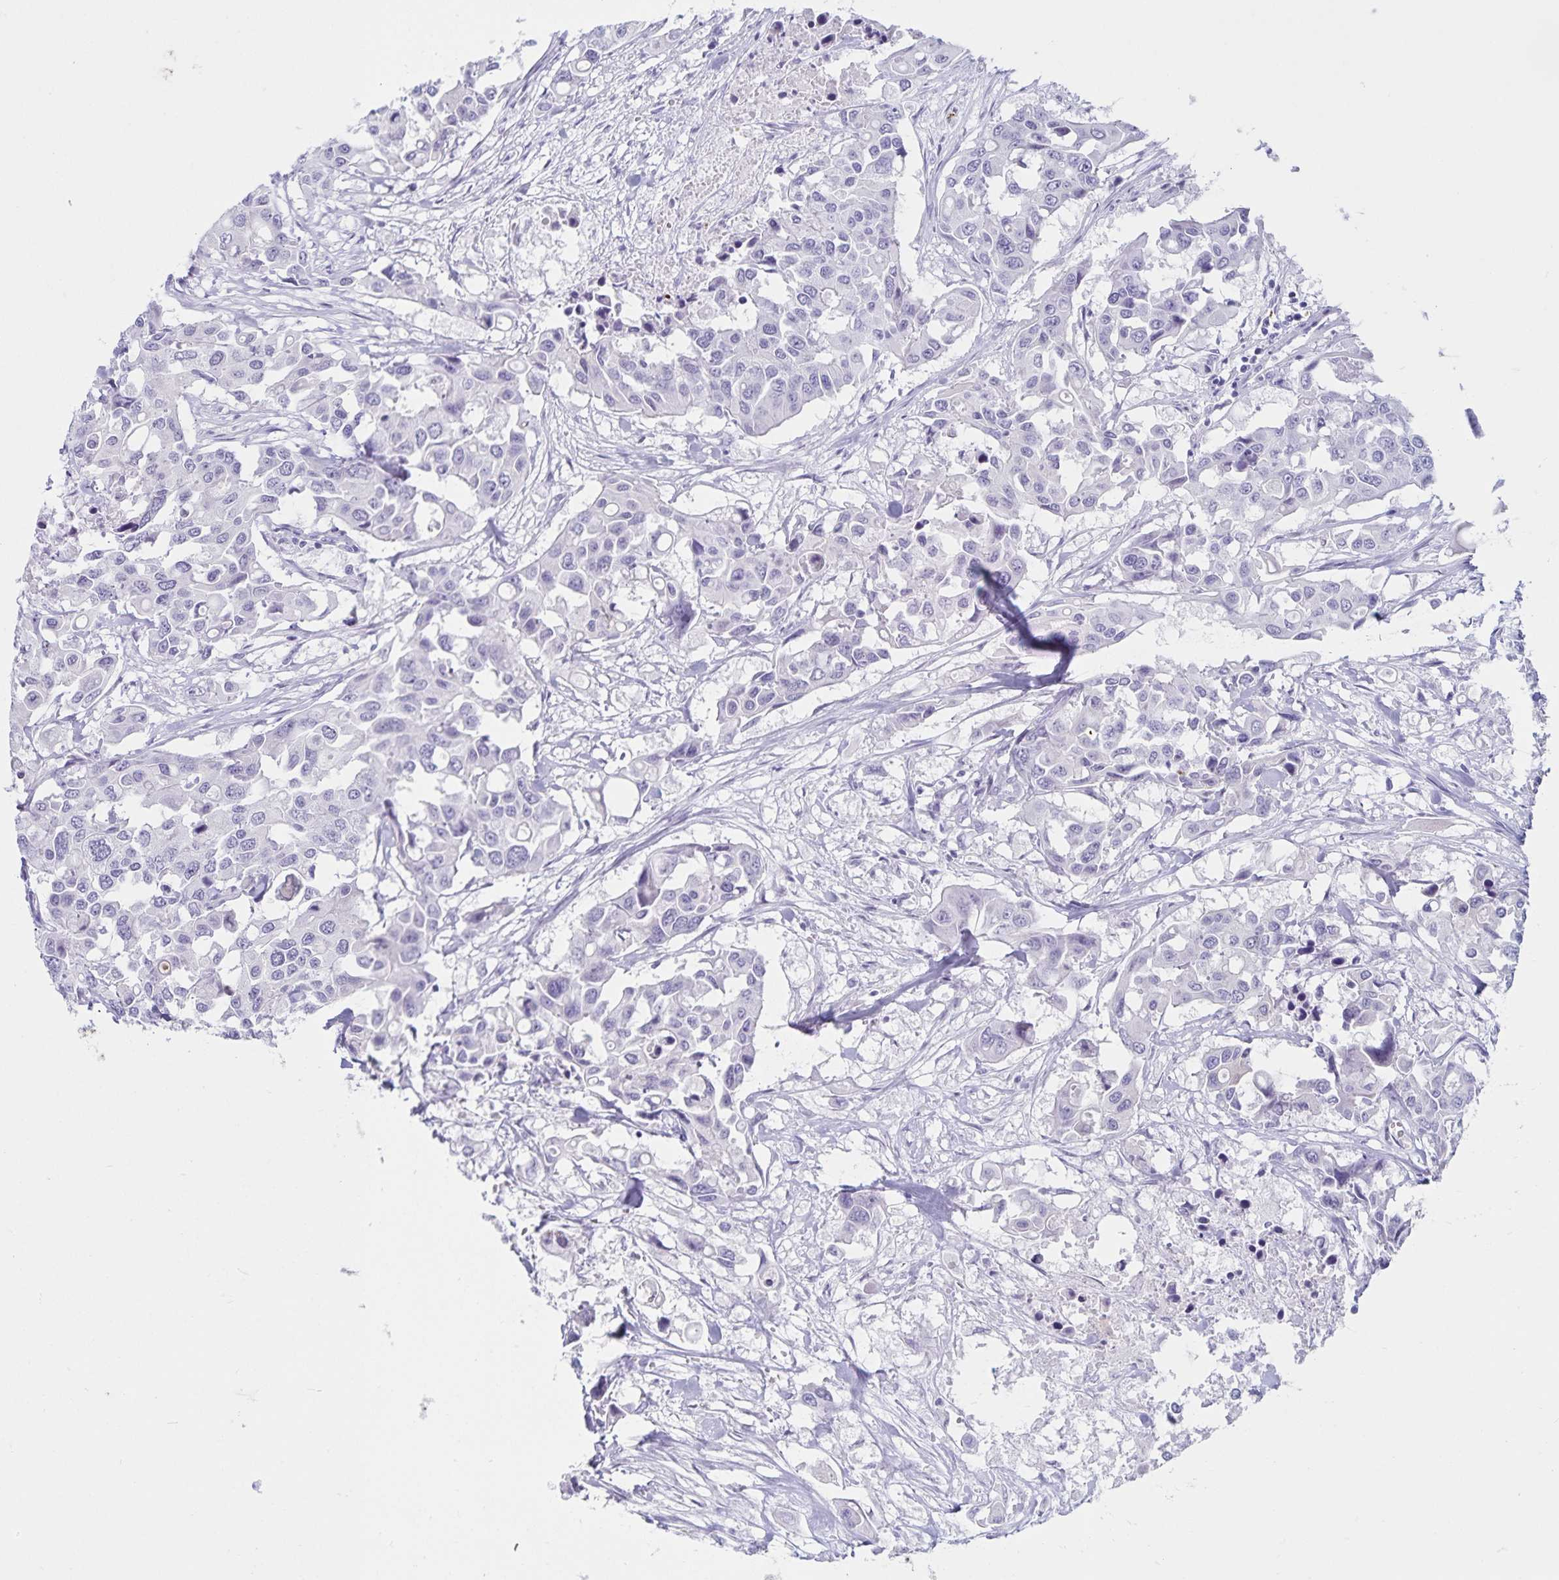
{"staining": {"intensity": "negative", "quantity": "none", "location": "none"}, "tissue": "colorectal cancer", "cell_type": "Tumor cells", "image_type": "cancer", "snomed": [{"axis": "morphology", "description": "Adenocarcinoma, NOS"}, {"axis": "topography", "description": "Colon"}], "caption": "IHC image of neoplastic tissue: colorectal cancer (adenocarcinoma) stained with DAB (3,3'-diaminobenzidine) exhibits no significant protein staining in tumor cells. (Immunohistochemistry, brightfield microscopy, high magnification).", "gene": "GNLY", "patient": {"sex": "male", "age": 77}}